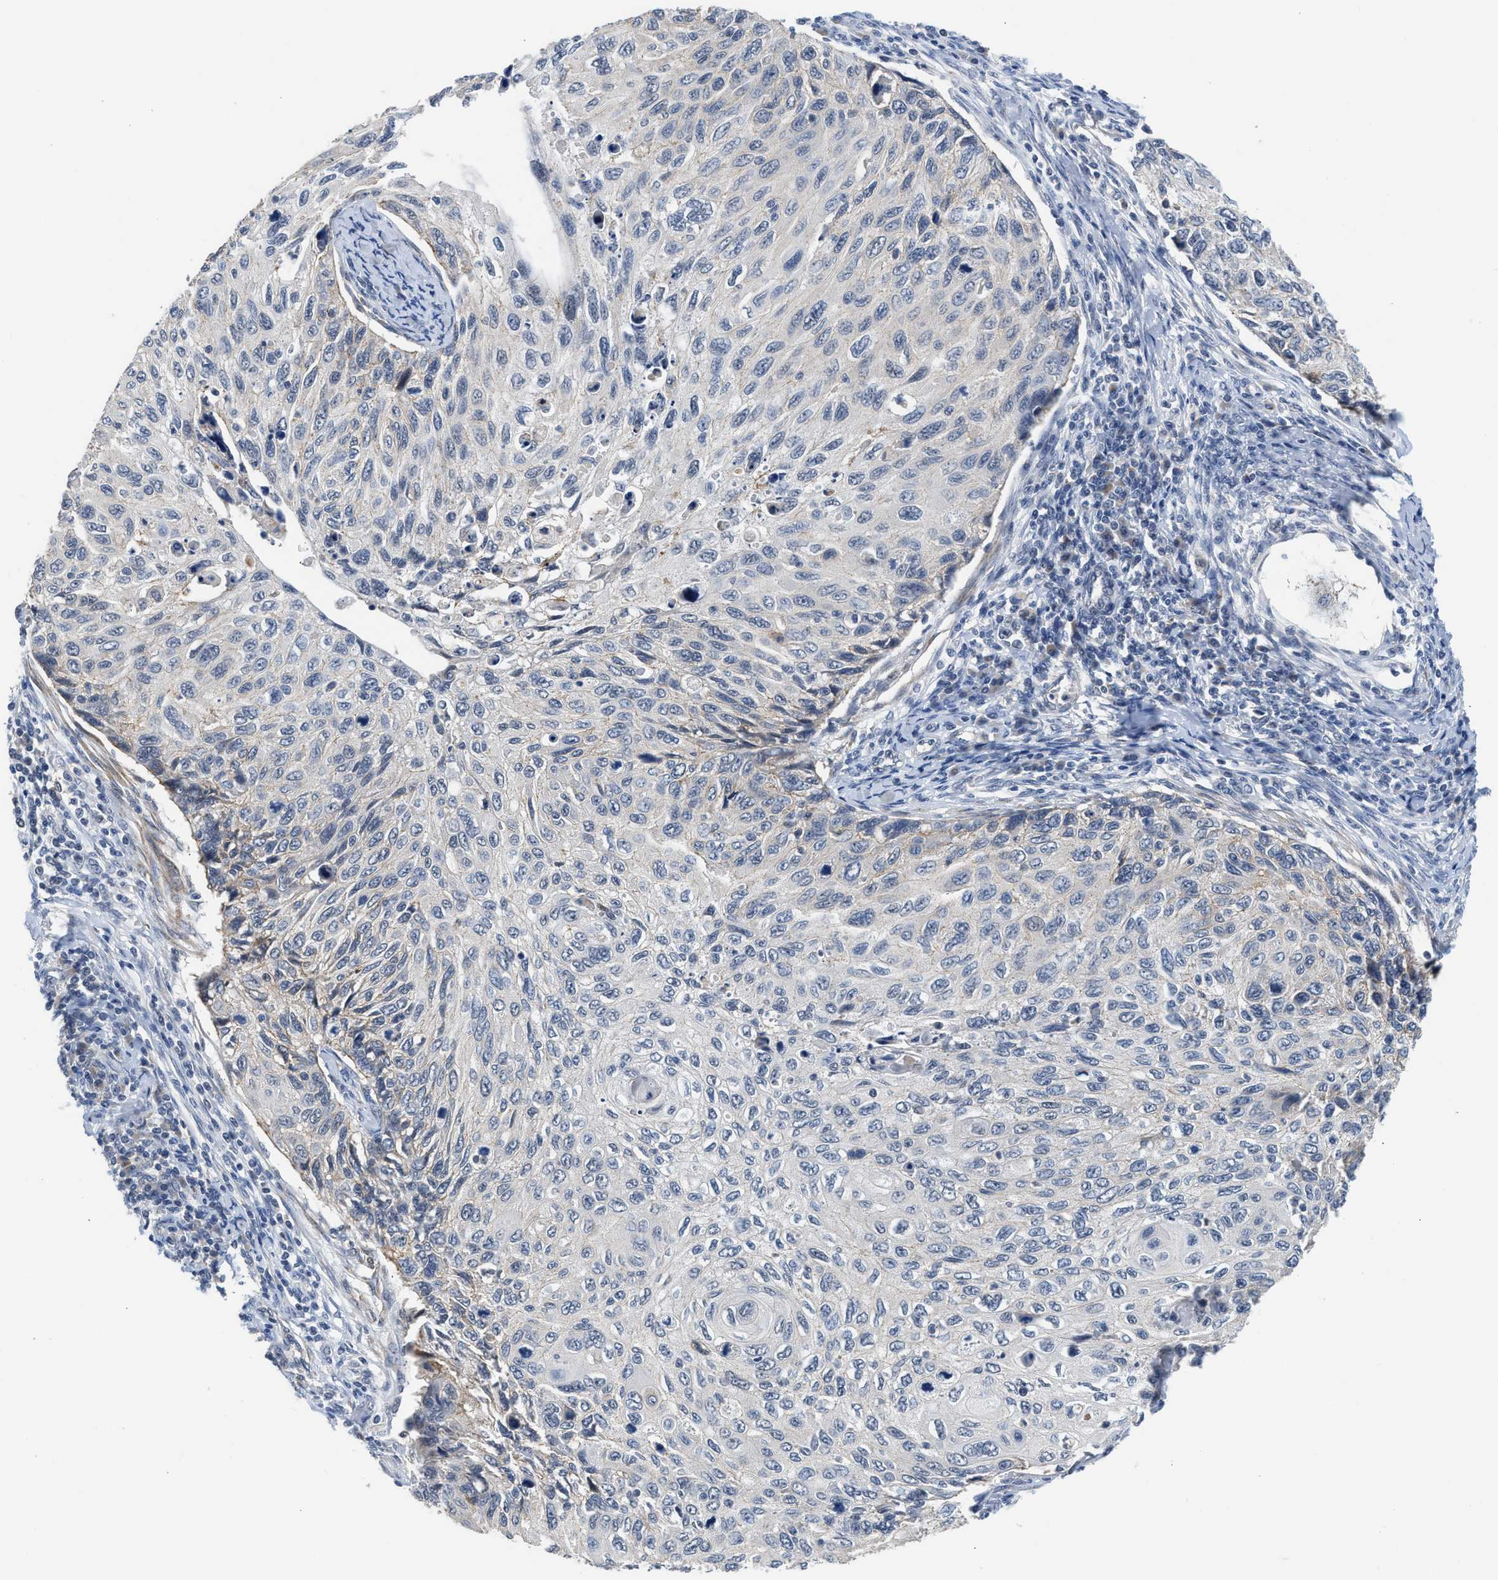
{"staining": {"intensity": "negative", "quantity": "none", "location": "none"}, "tissue": "cervical cancer", "cell_type": "Tumor cells", "image_type": "cancer", "snomed": [{"axis": "morphology", "description": "Squamous cell carcinoma, NOS"}, {"axis": "topography", "description": "Cervix"}], "caption": "Tumor cells show no significant positivity in cervical cancer.", "gene": "CSF3R", "patient": {"sex": "female", "age": 70}}